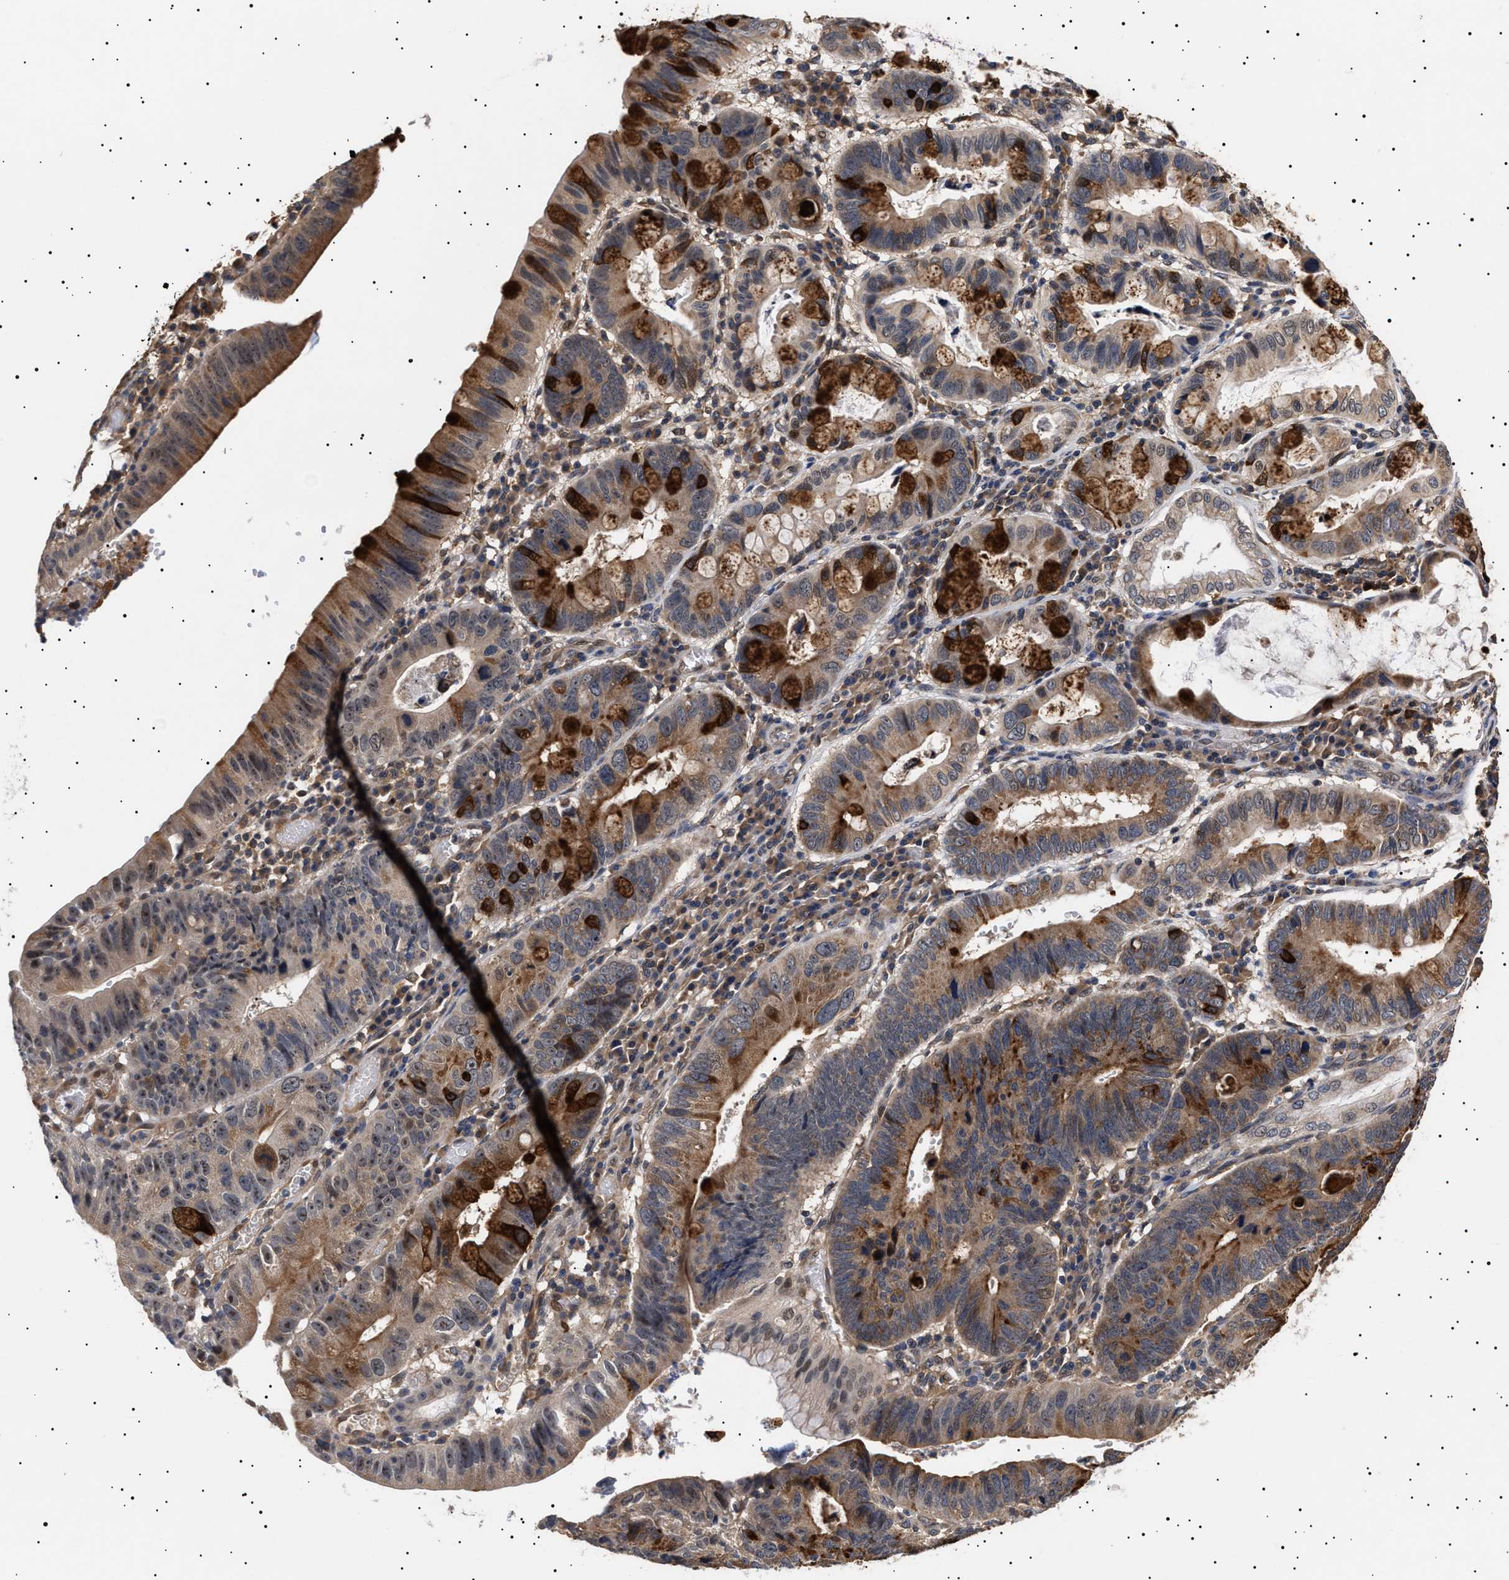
{"staining": {"intensity": "moderate", "quantity": ">75%", "location": "cytoplasmic/membranous"}, "tissue": "stomach cancer", "cell_type": "Tumor cells", "image_type": "cancer", "snomed": [{"axis": "morphology", "description": "Adenocarcinoma, NOS"}, {"axis": "topography", "description": "Stomach"}], "caption": "This histopathology image displays immunohistochemistry staining of stomach cancer (adenocarcinoma), with medium moderate cytoplasmic/membranous positivity in approximately >75% of tumor cells.", "gene": "KRBA1", "patient": {"sex": "male", "age": 59}}